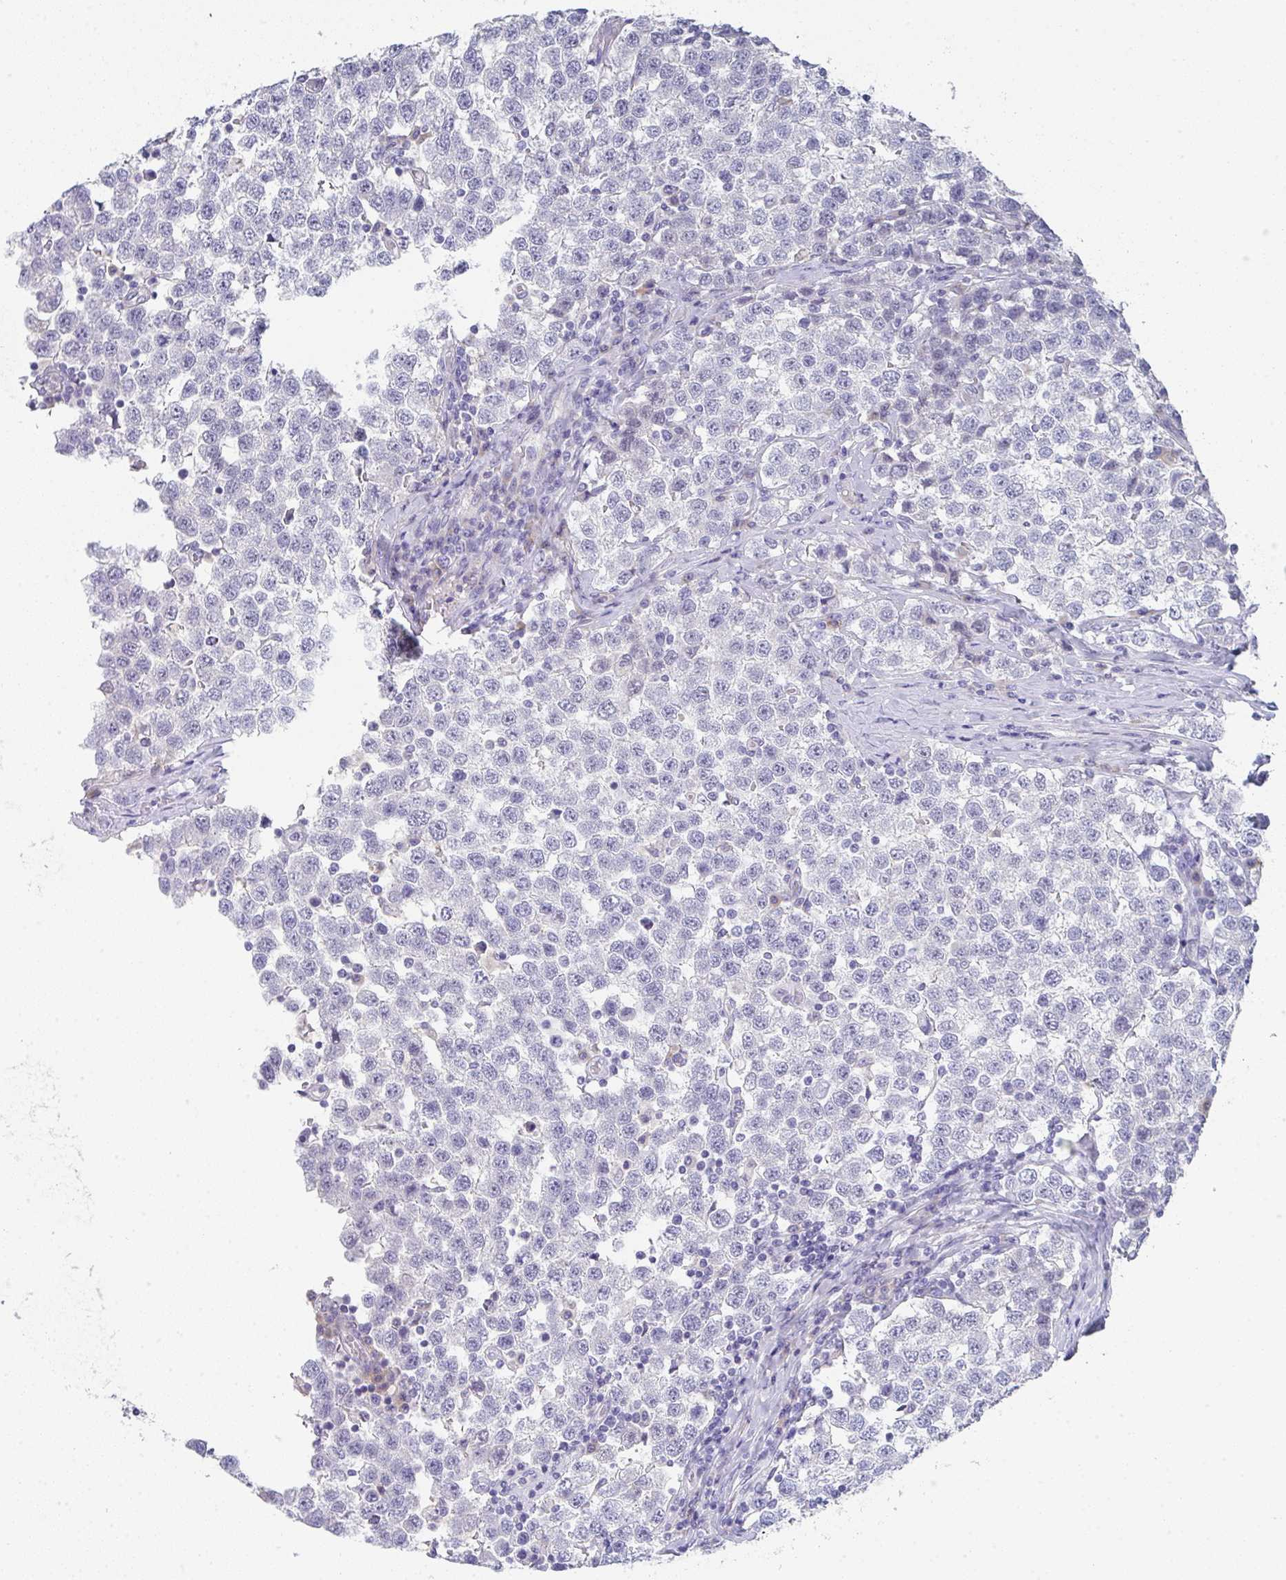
{"staining": {"intensity": "negative", "quantity": "none", "location": "none"}, "tissue": "testis cancer", "cell_type": "Tumor cells", "image_type": "cancer", "snomed": [{"axis": "morphology", "description": "Seminoma, NOS"}, {"axis": "topography", "description": "Testis"}], "caption": "A micrograph of human testis seminoma is negative for staining in tumor cells.", "gene": "NOXRED1", "patient": {"sex": "male", "age": 34}}